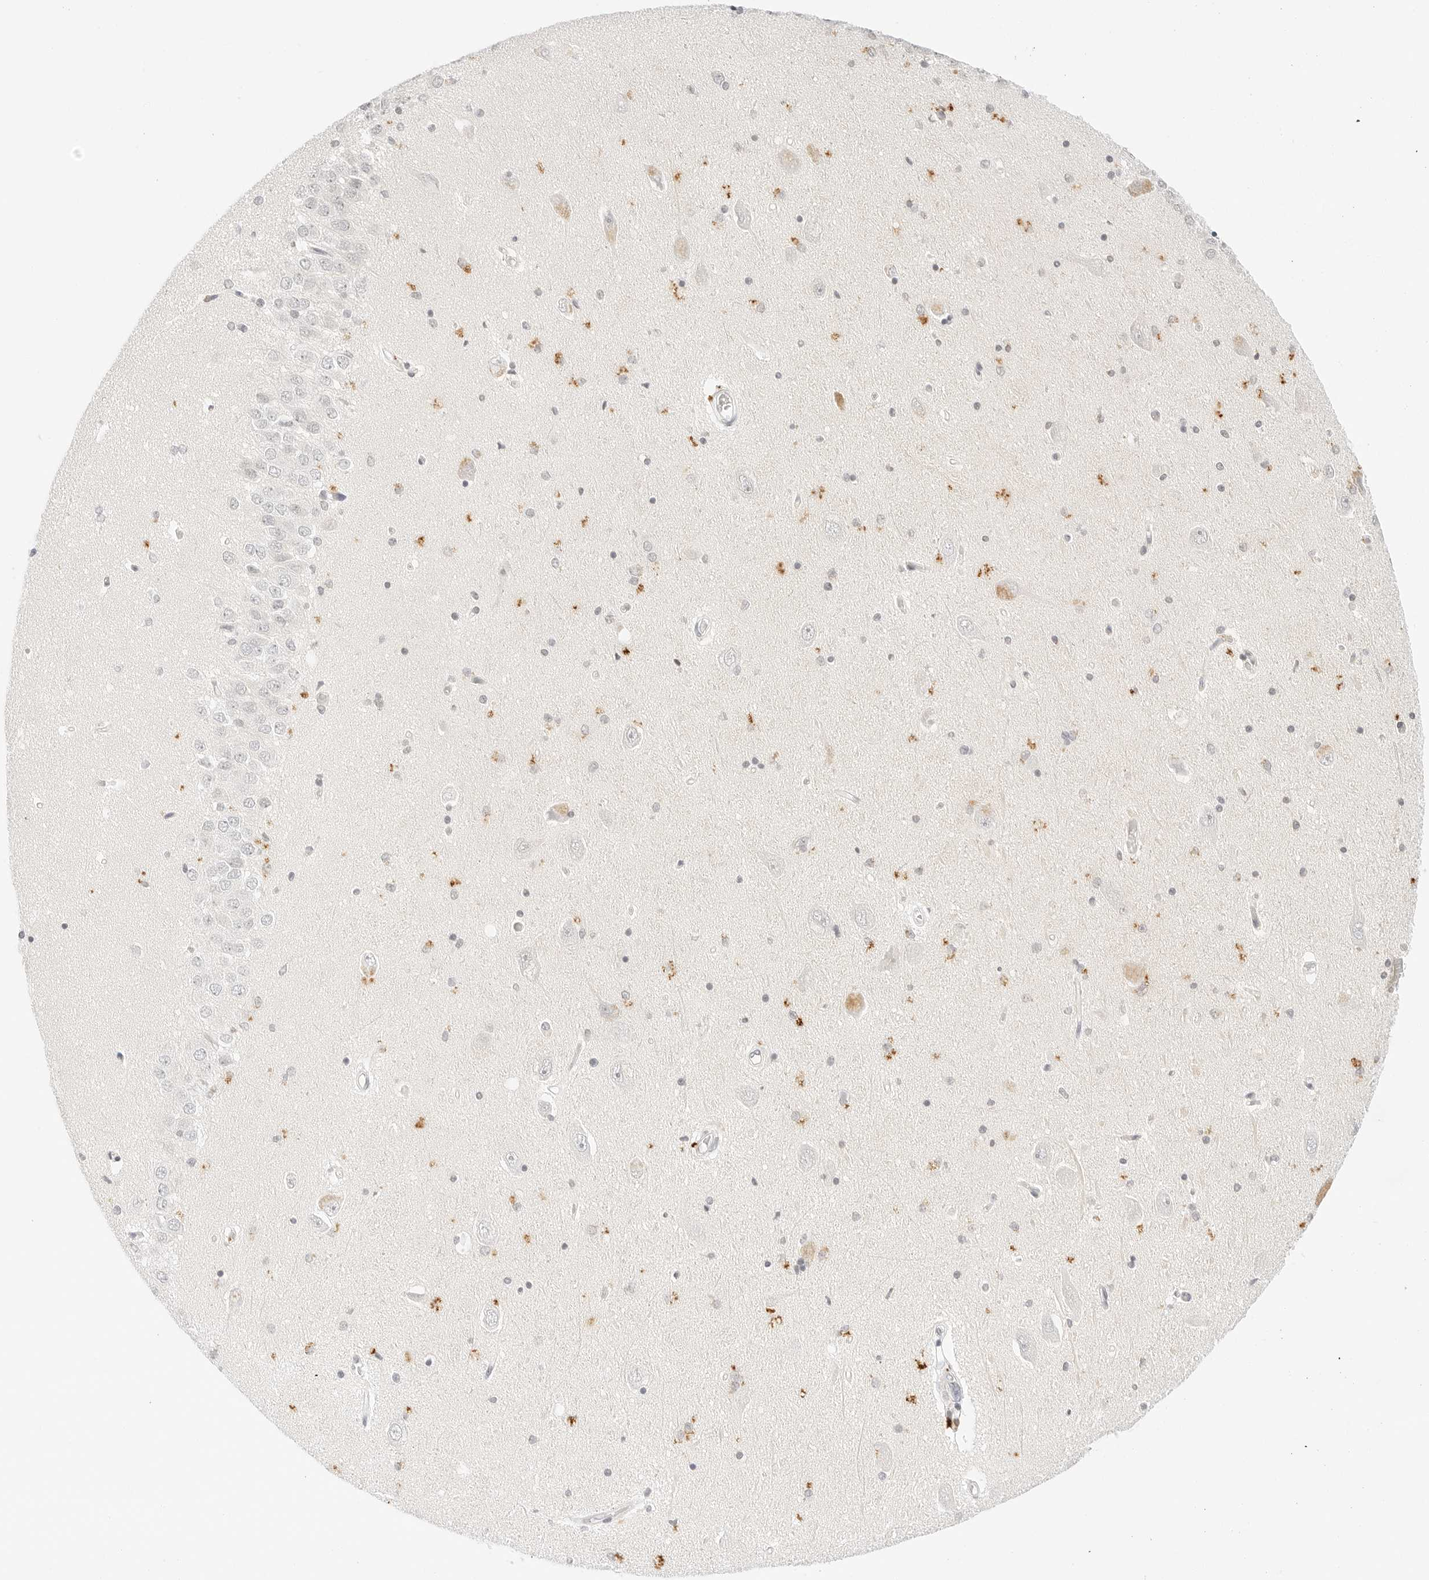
{"staining": {"intensity": "moderate", "quantity": "<25%", "location": "cytoplasmic/membranous"}, "tissue": "hippocampus", "cell_type": "Glial cells", "image_type": "normal", "snomed": [{"axis": "morphology", "description": "Normal tissue, NOS"}, {"axis": "topography", "description": "Hippocampus"}], "caption": "Hippocampus stained for a protein displays moderate cytoplasmic/membranous positivity in glial cells. (DAB (3,3'-diaminobenzidine) IHC with brightfield microscopy, high magnification).", "gene": "XKR4", "patient": {"sex": "male", "age": 45}}